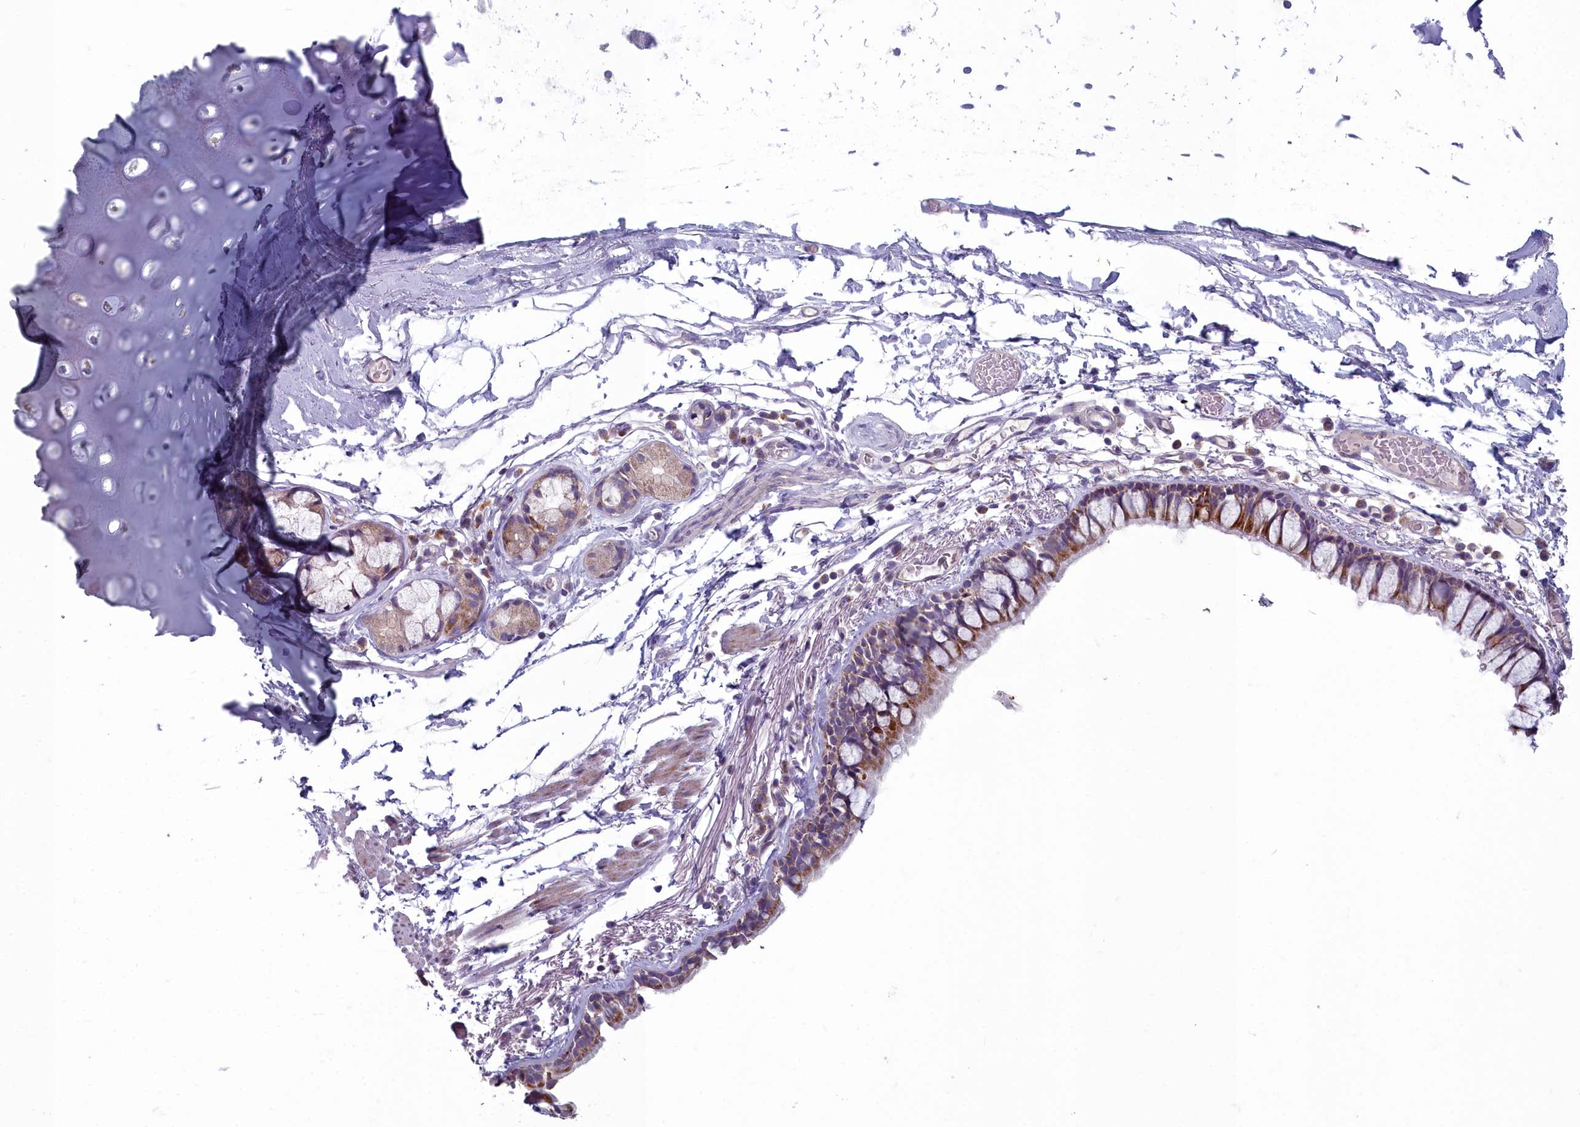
{"staining": {"intensity": "moderate", "quantity": "25%-75%", "location": "cytoplasmic/membranous"}, "tissue": "bronchus", "cell_type": "Respiratory epithelial cells", "image_type": "normal", "snomed": [{"axis": "morphology", "description": "Normal tissue, NOS"}, {"axis": "topography", "description": "Cartilage tissue"}], "caption": "This histopathology image shows immunohistochemistry (IHC) staining of benign bronchus, with medium moderate cytoplasmic/membranous positivity in approximately 25%-75% of respiratory epithelial cells.", "gene": "INSYN2A", "patient": {"sex": "male", "age": 63}}